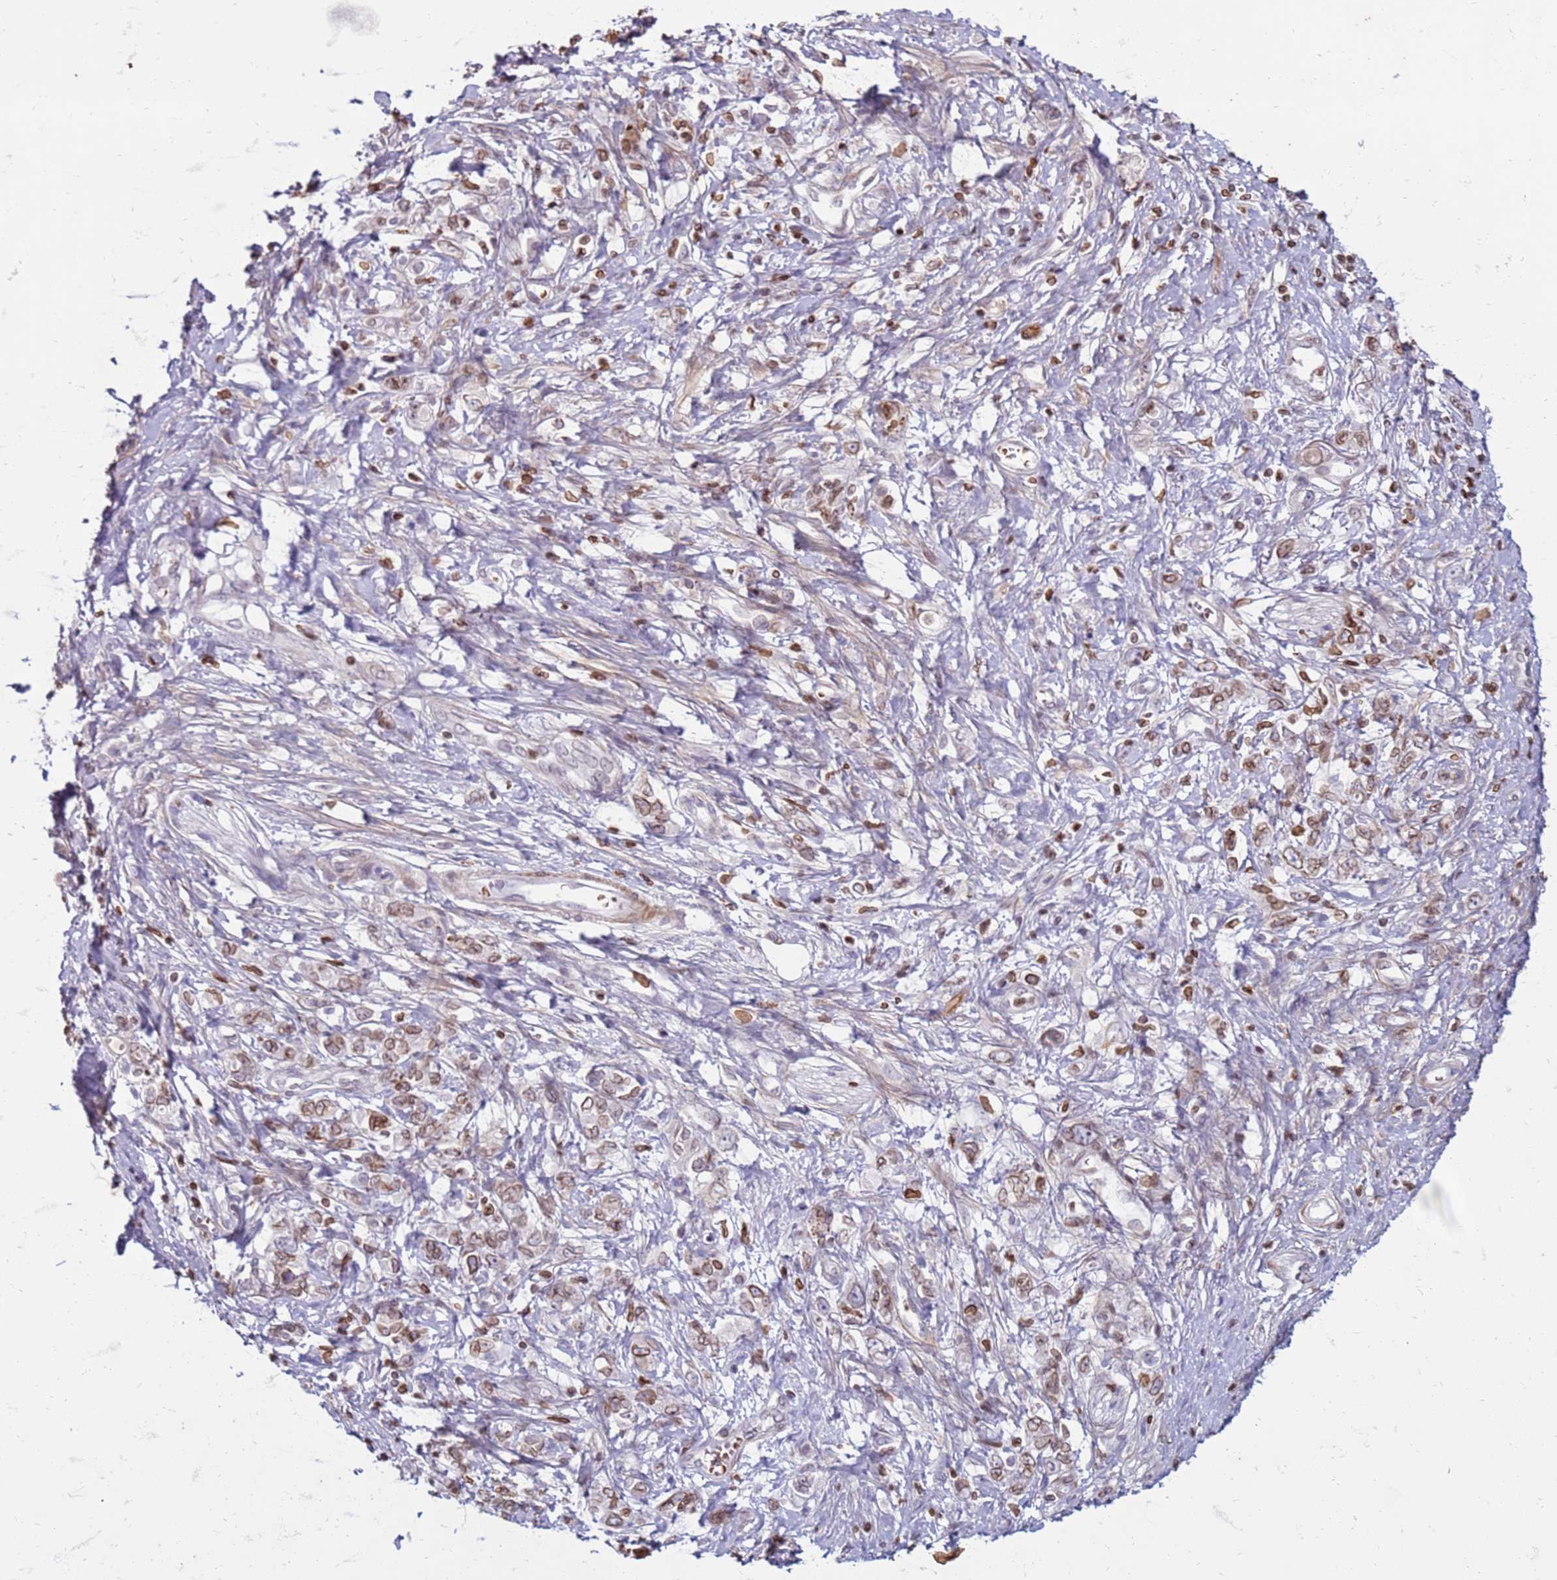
{"staining": {"intensity": "moderate", "quantity": ">75%", "location": "cytoplasmic/membranous,nuclear"}, "tissue": "stomach cancer", "cell_type": "Tumor cells", "image_type": "cancer", "snomed": [{"axis": "morphology", "description": "Adenocarcinoma, NOS"}, {"axis": "topography", "description": "Stomach"}], "caption": "Moderate cytoplasmic/membranous and nuclear staining is identified in about >75% of tumor cells in adenocarcinoma (stomach).", "gene": "METTL25B", "patient": {"sex": "female", "age": 76}}